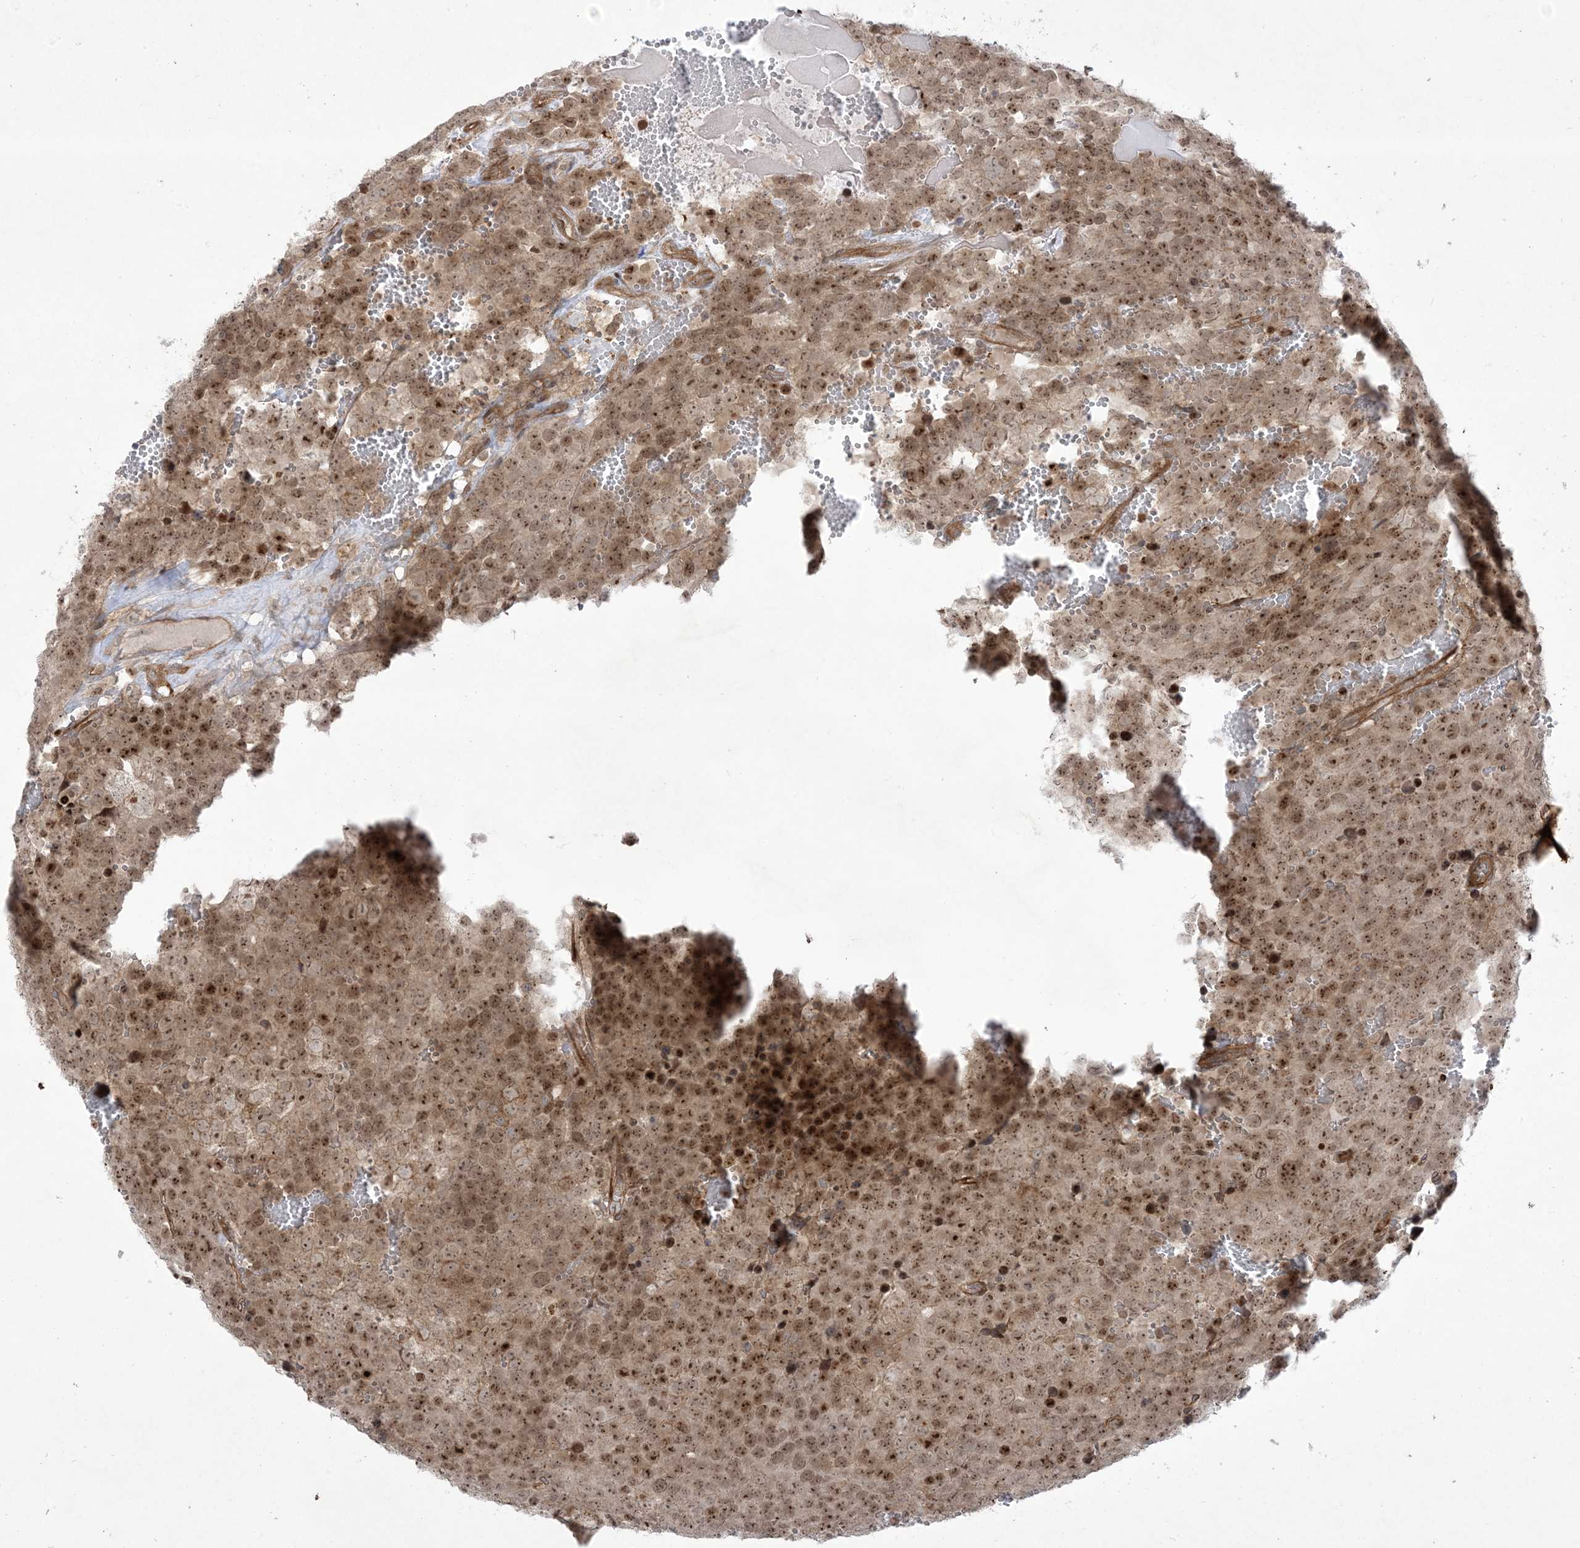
{"staining": {"intensity": "moderate", "quantity": ">75%", "location": "cytoplasmic/membranous,nuclear"}, "tissue": "testis cancer", "cell_type": "Tumor cells", "image_type": "cancer", "snomed": [{"axis": "morphology", "description": "Seminoma, NOS"}, {"axis": "topography", "description": "Testis"}], "caption": "Moderate cytoplasmic/membranous and nuclear positivity is appreciated in approximately >75% of tumor cells in seminoma (testis).", "gene": "SOGA3", "patient": {"sex": "male", "age": 71}}